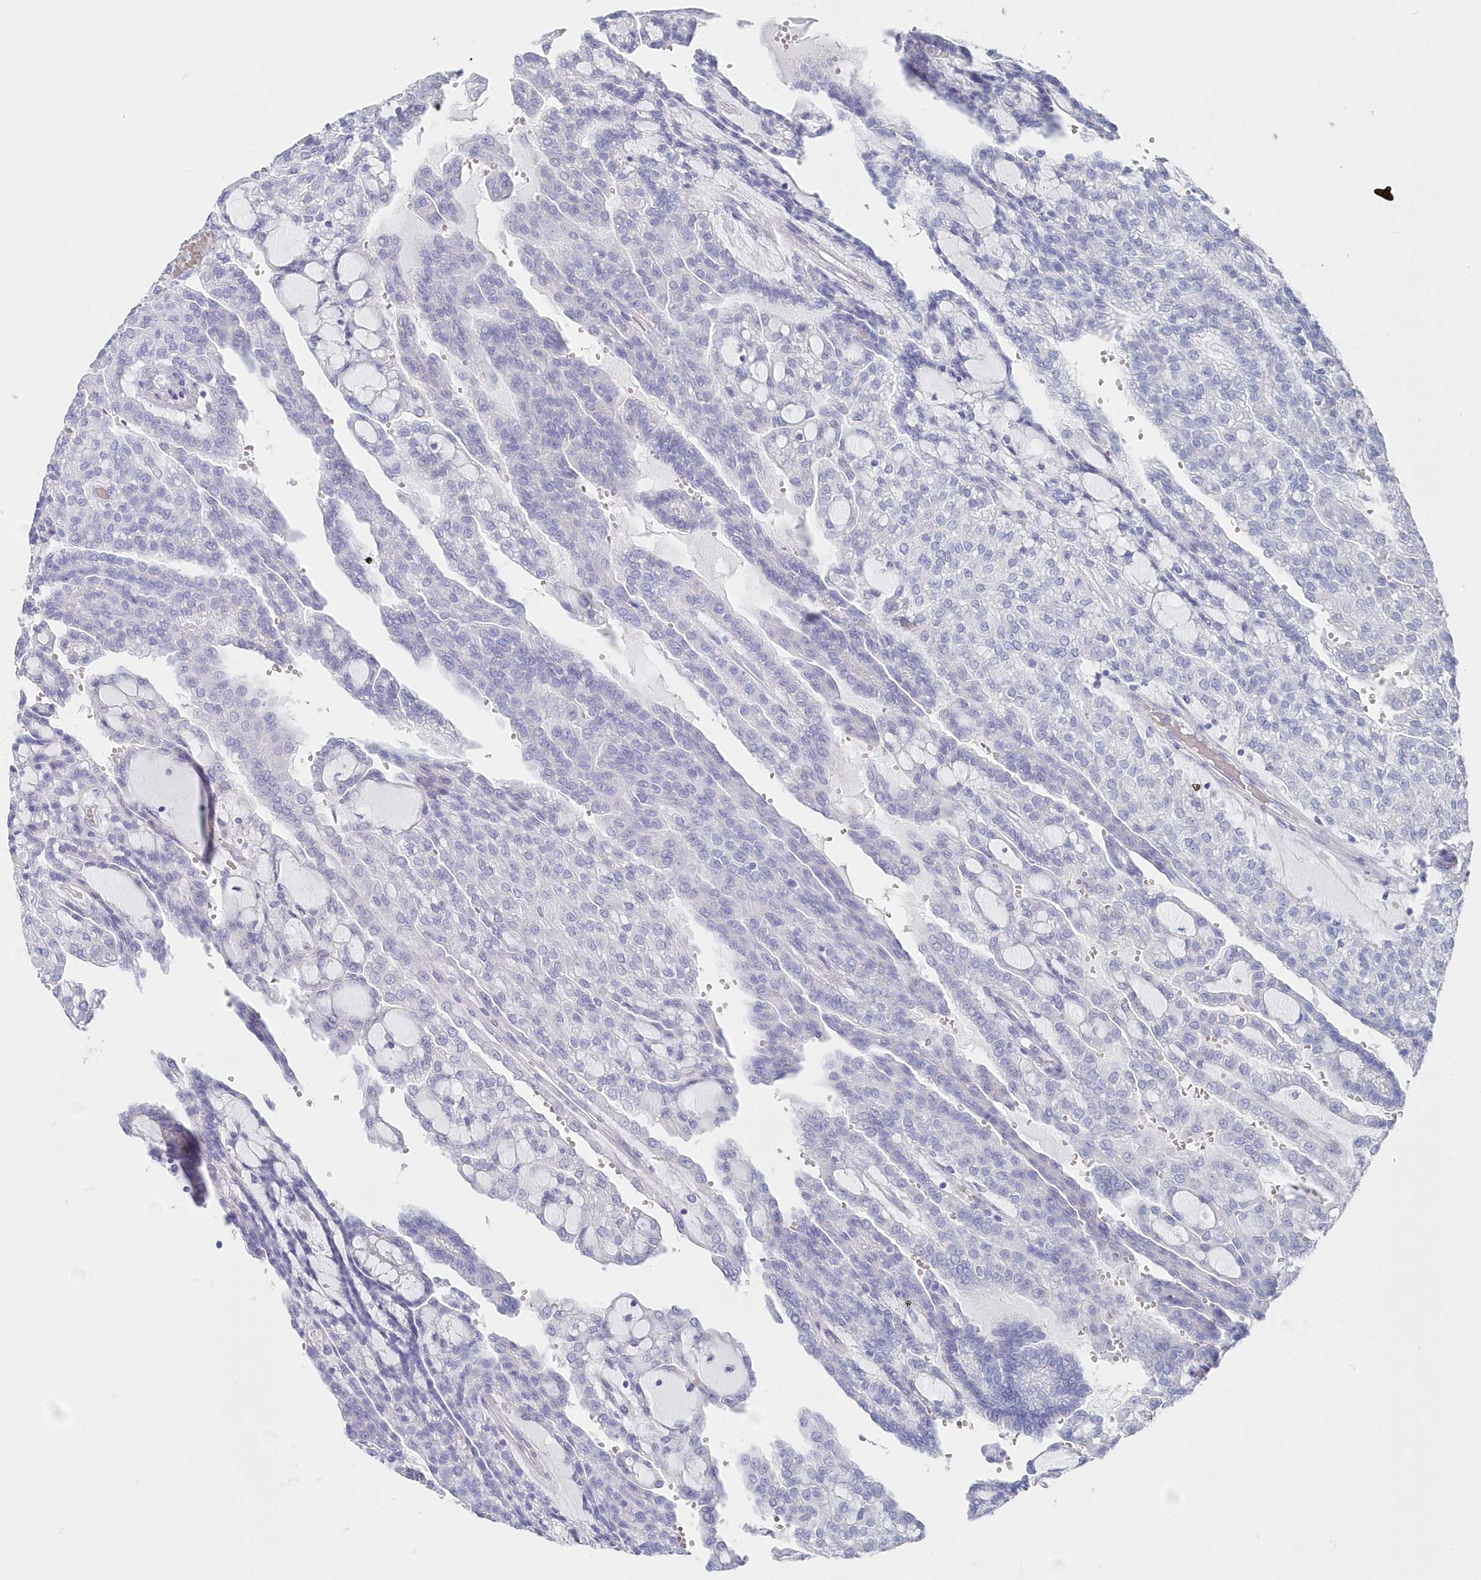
{"staining": {"intensity": "negative", "quantity": "none", "location": "none"}, "tissue": "renal cancer", "cell_type": "Tumor cells", "image_type": "cancer", "snomed": [{"axis": "morphology", "description": "Adenocarcinoma, NOS"}, {"axis": "topography", "description": "Kidney"}], "caption": "There is no significant positivity in tumor cells of renal cancer. (Brightfield microscopy of DAB (3,3'-diaminobenzidine) immunohistochemistry at high magnification).", "gene": "CSNK1G2", "patient": {"sex": "male", "age": 63}}